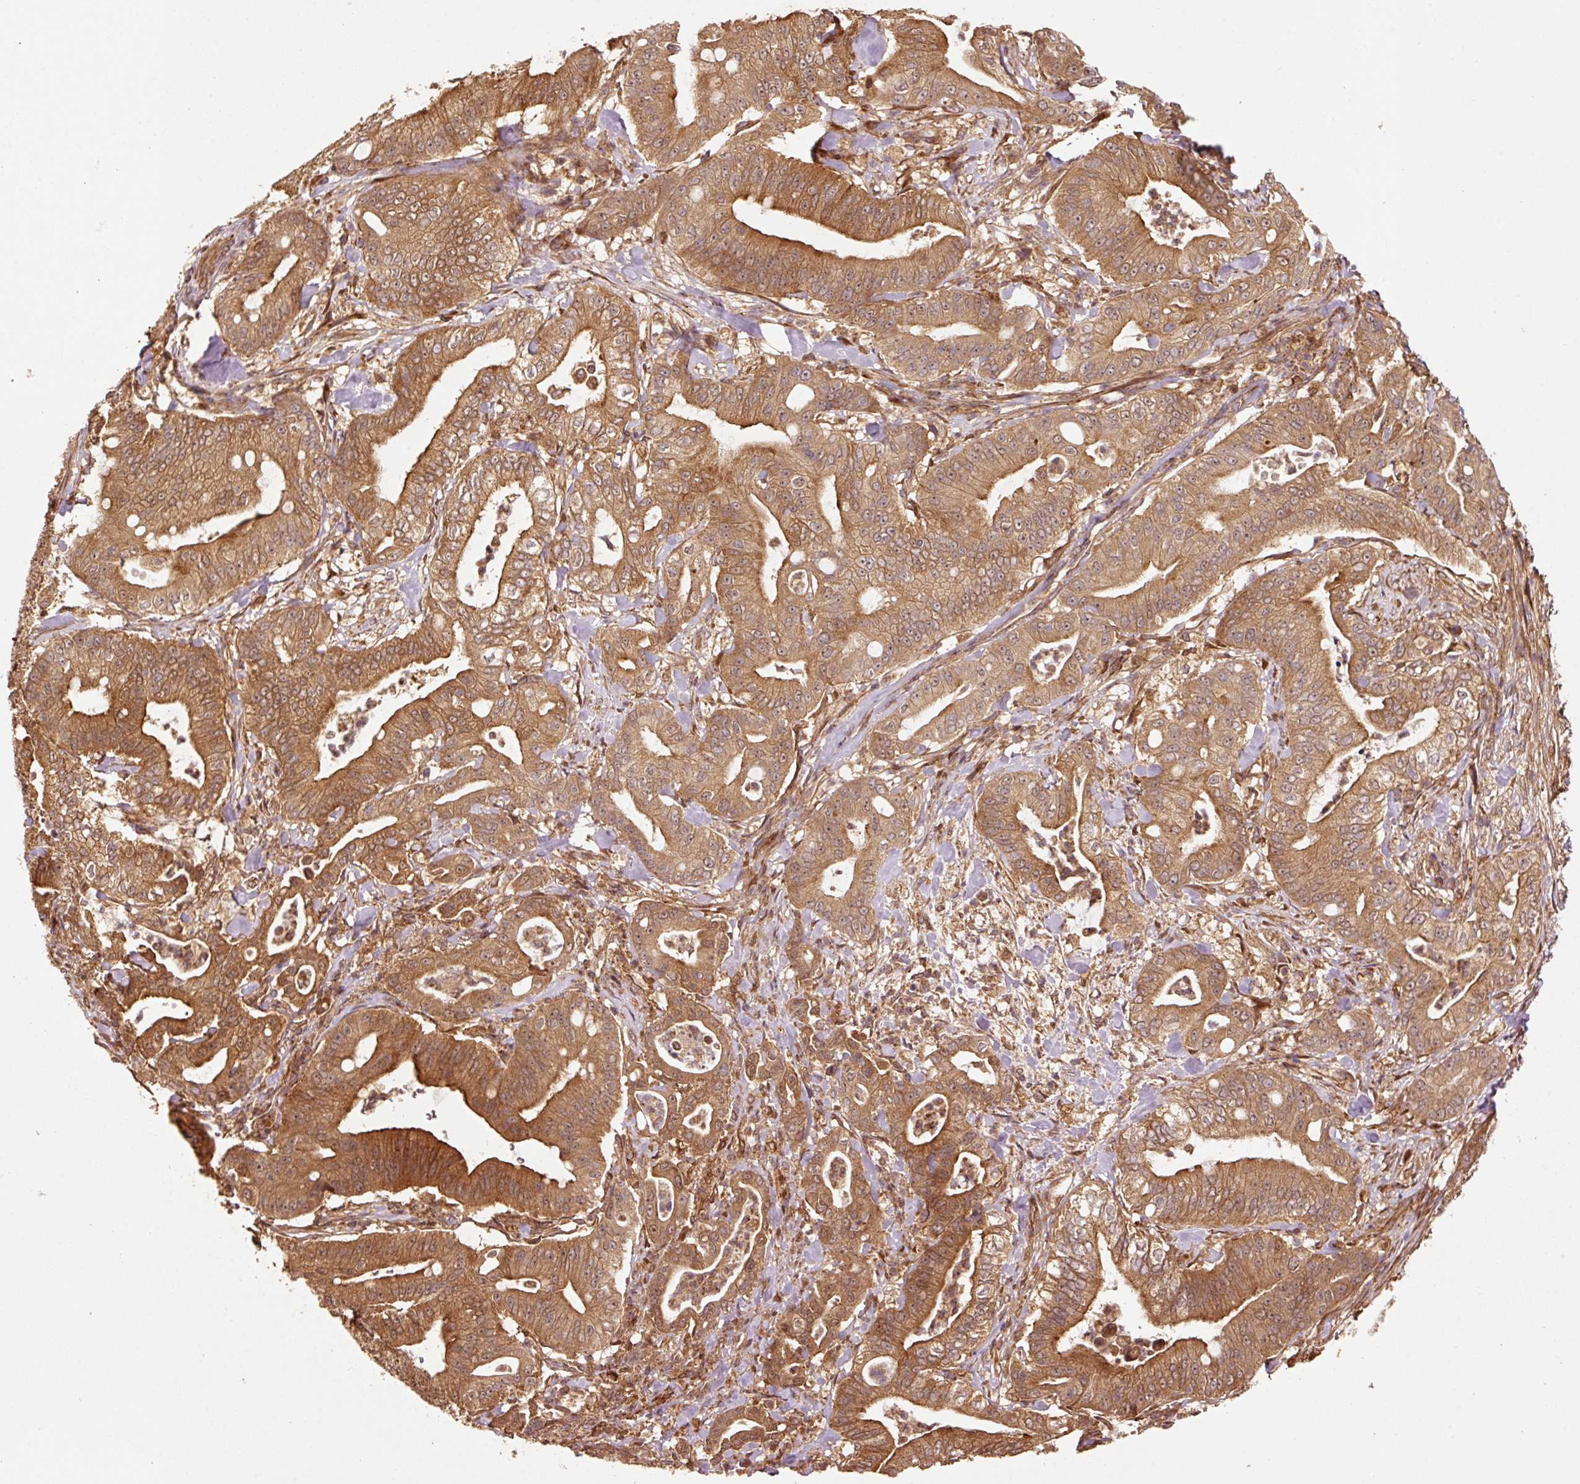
{"staining": {"intensity": "moderate", "quantity": ">75%", "location": "cytoplasmic/membranous,nuclear"}, "tissue": "pancreatic cancer", "cell_type": "Tumor cells", "image_type": "cancer", "snomed": [{"axis": "morphology", "description": "Adenocarcinoma, NOS"}, {"axis": "topography", "description": "Pancreas"}], "caption": "The photomicrograph displays a brown stain indicating the presence of a protein in the cytoplasmic/membranous and nuclear of tumor cells in adenocarcinoma (pancreatic).", "gene": "OXER1", "patient": {"sex": "male", "age": 71}}